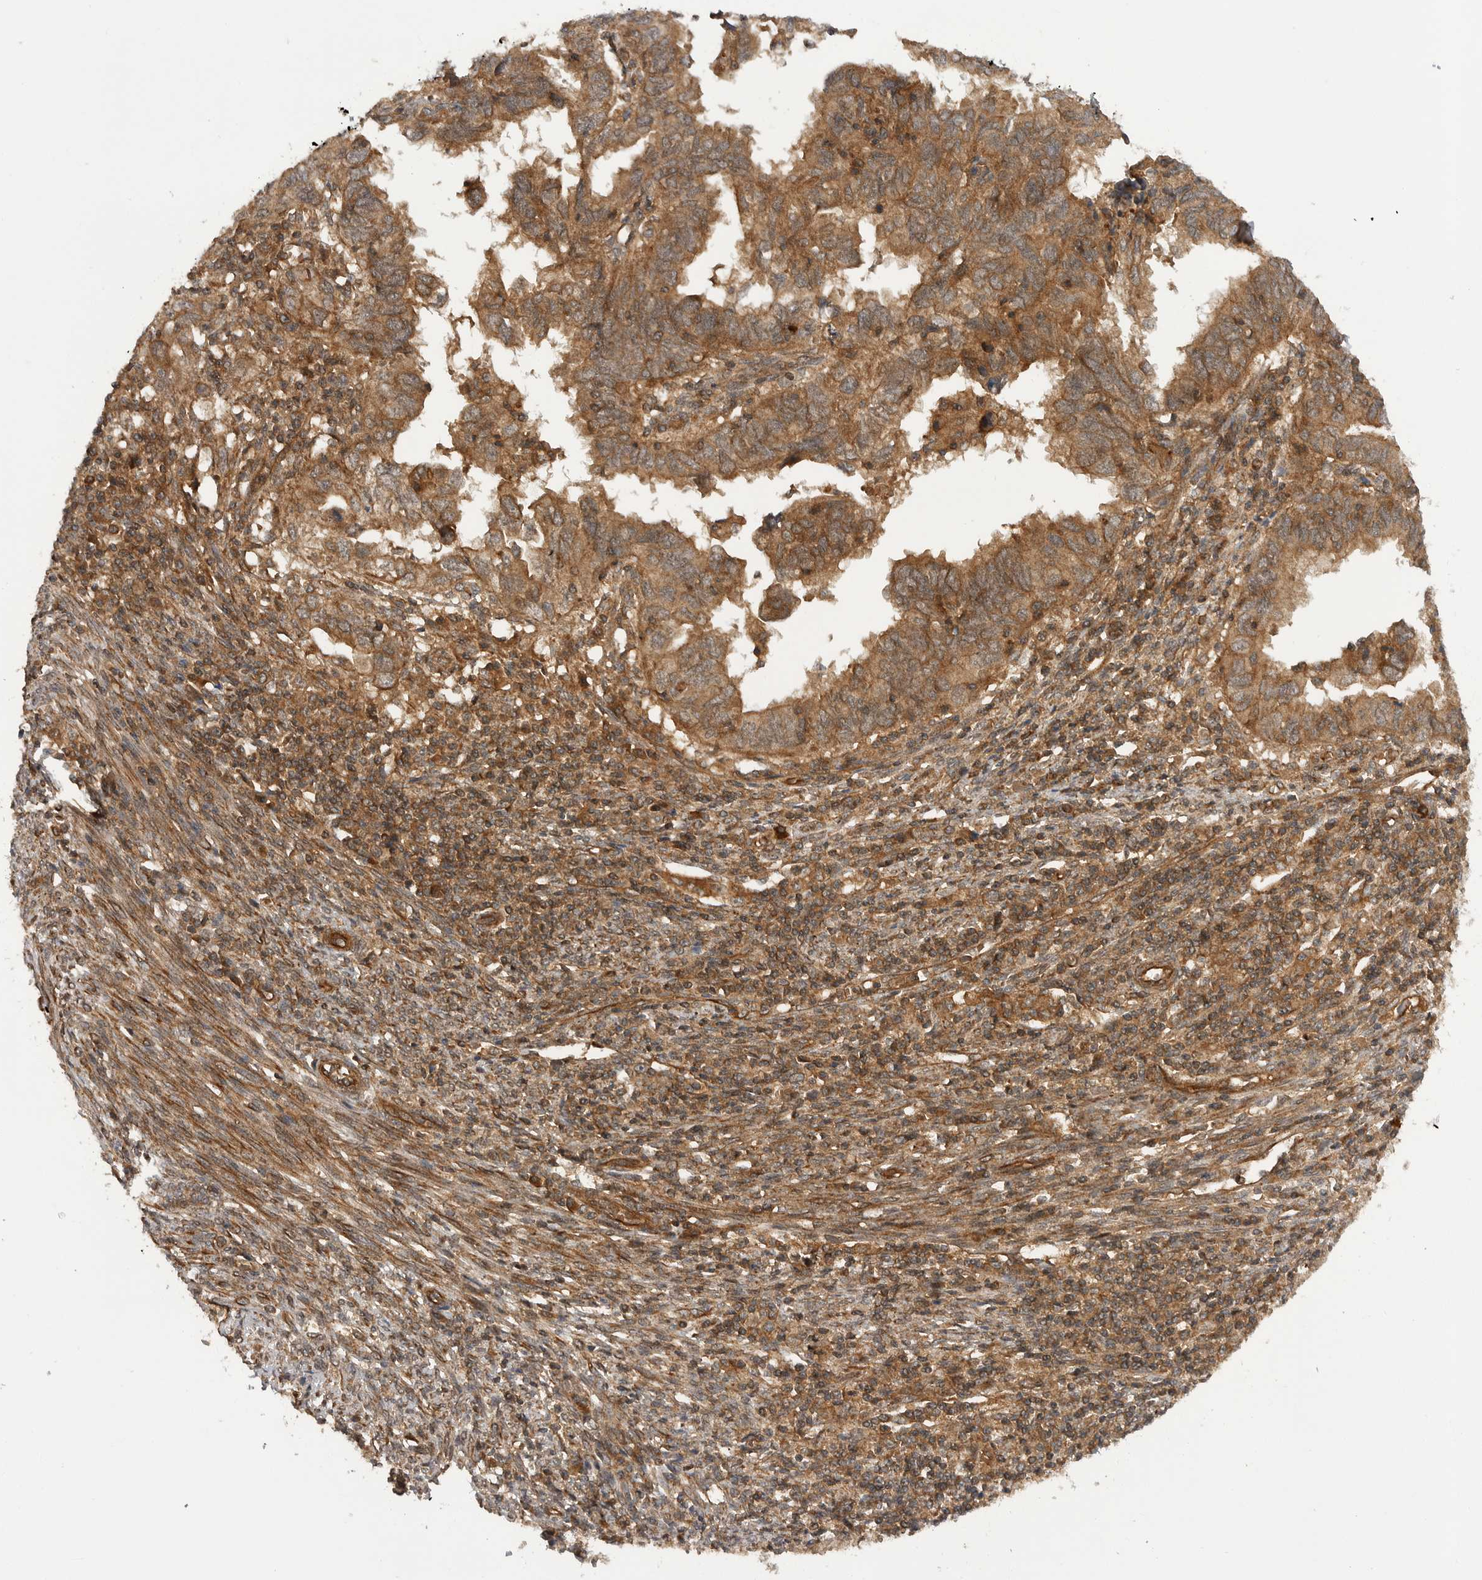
{"staining": {"intensity": "moderate", "quantity": ">75%", "location": "cytoplasmic/membranous"}, "tissue": "endometrial cancer", "cell_type": "Tumor cells", "image_type": "cancer", "snomed": [{"axis": "morphology", "description": "Adenocarcinoma, NOS"}, {"axis": "topography", "description": "Uterus"}], "caption": "IHC photomicrograph of neoplastic tissue: endometrial cancer (adenocarcinoma) stained using immunohistochemistry displays medium levels of moderate protein expression localized specifically in the cytoplasmic/membranous of tumor cells, appearing as a cytoplasmic/membranous brown color.", "gene": "PRDX4", "patient": {"sex": "female", "age": 77}}